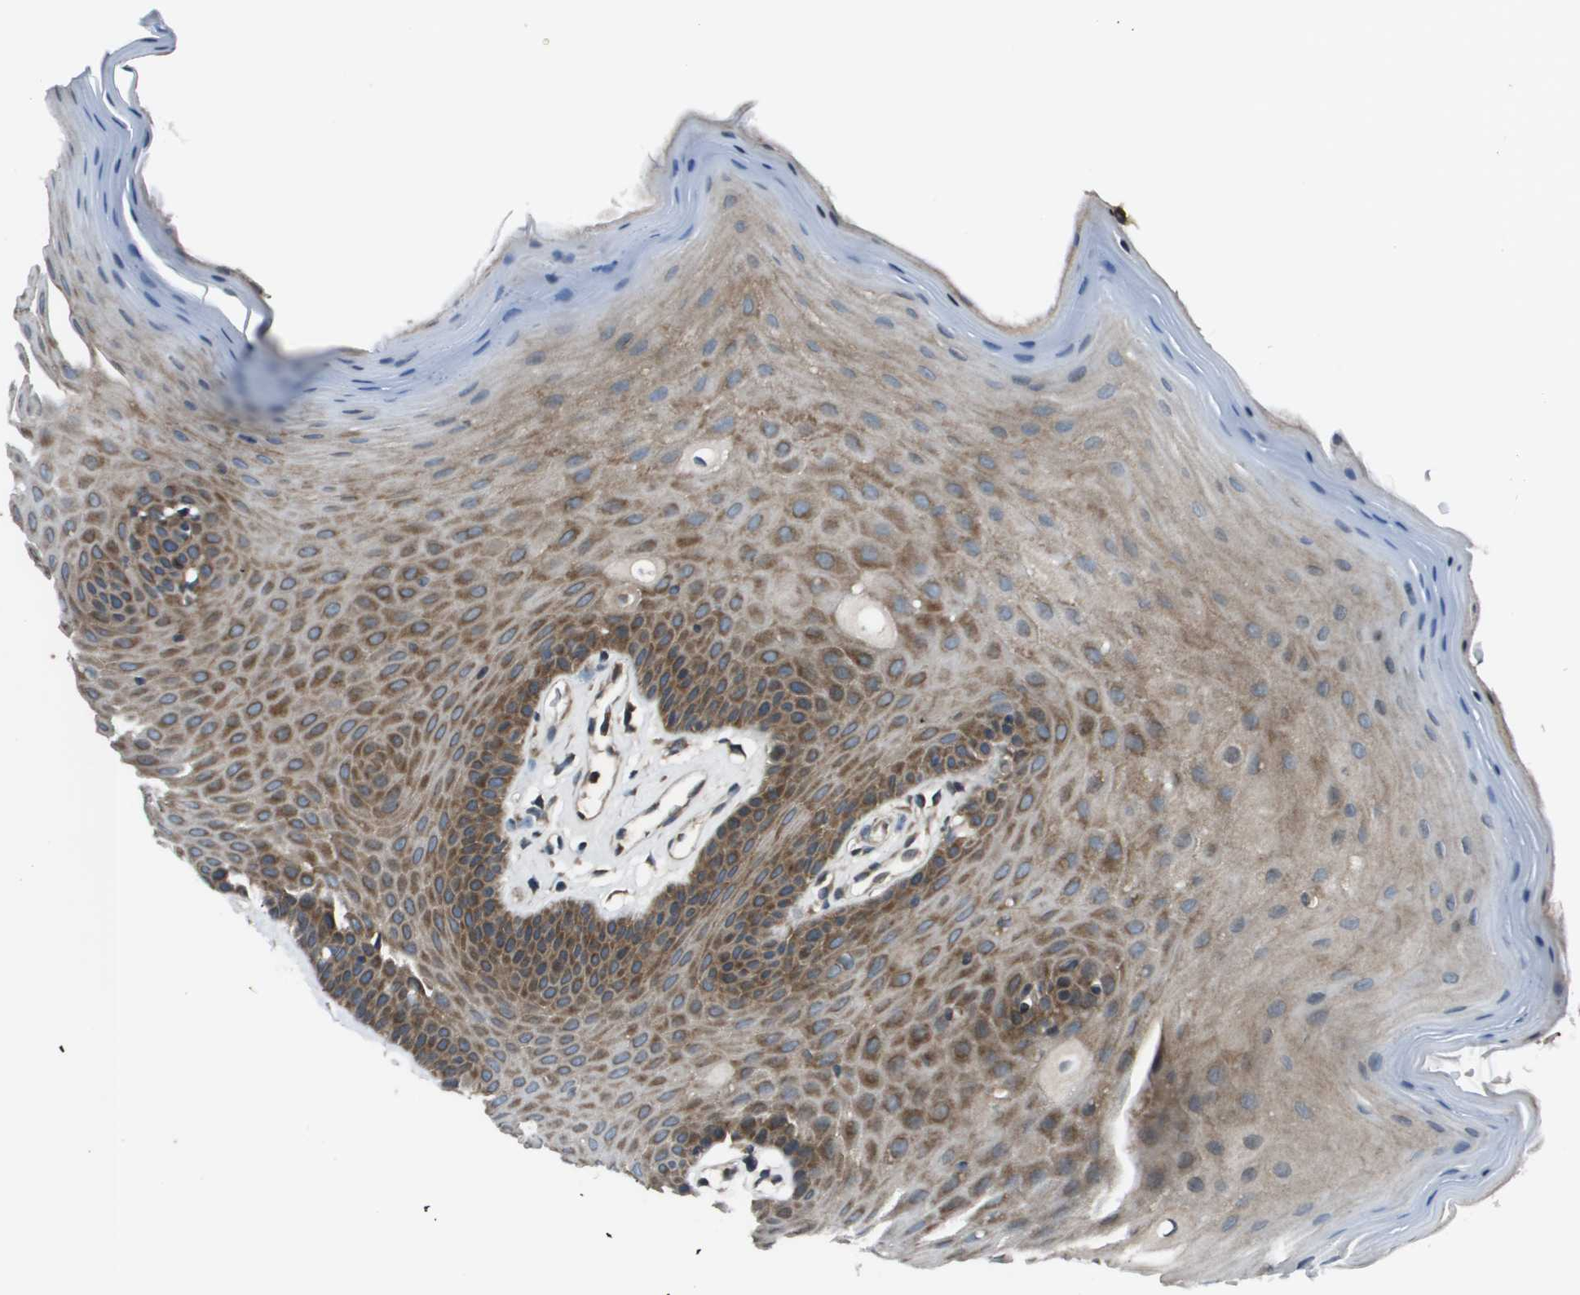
{"staining": {"intensity": "moderate", "quantity": ">75%", "location": "cytoplasmic/membranous"}, "tissue": "oral mucosa", "cell_type": "Squamous epithelial cells", "image_type": "normal", "snomed": [{"axis": "morphology", "description": "Normal tissue, NOS"}, {"axis": "morphology", "description": "Squamous cell carcinoma, NOS"}, {"axis": "topography", "description": "Skeletal muscle"}, {"axis": "topography", "description": "Adipose tissue"}, {"axis": "topography", "description": "Vascular tissue"}, {"axis": "topography", "description": "Oral tissue"}, {"axis": "topography", "description": "Peripheral nerve tissue"}, {"axis": "topography", "description": "Head-Neck"}], "caption": "Immunohistochemistry (IHC) of benign oral mucosa shows medium levels of moderate cytoplasmic/membranous expression in approximately >75% of squamous epithelial cells. (DAB IHC with brightfield microscopy, high magnification).", "gene": "EIF3B", "patient": {"sex": "male", "age": 71}}